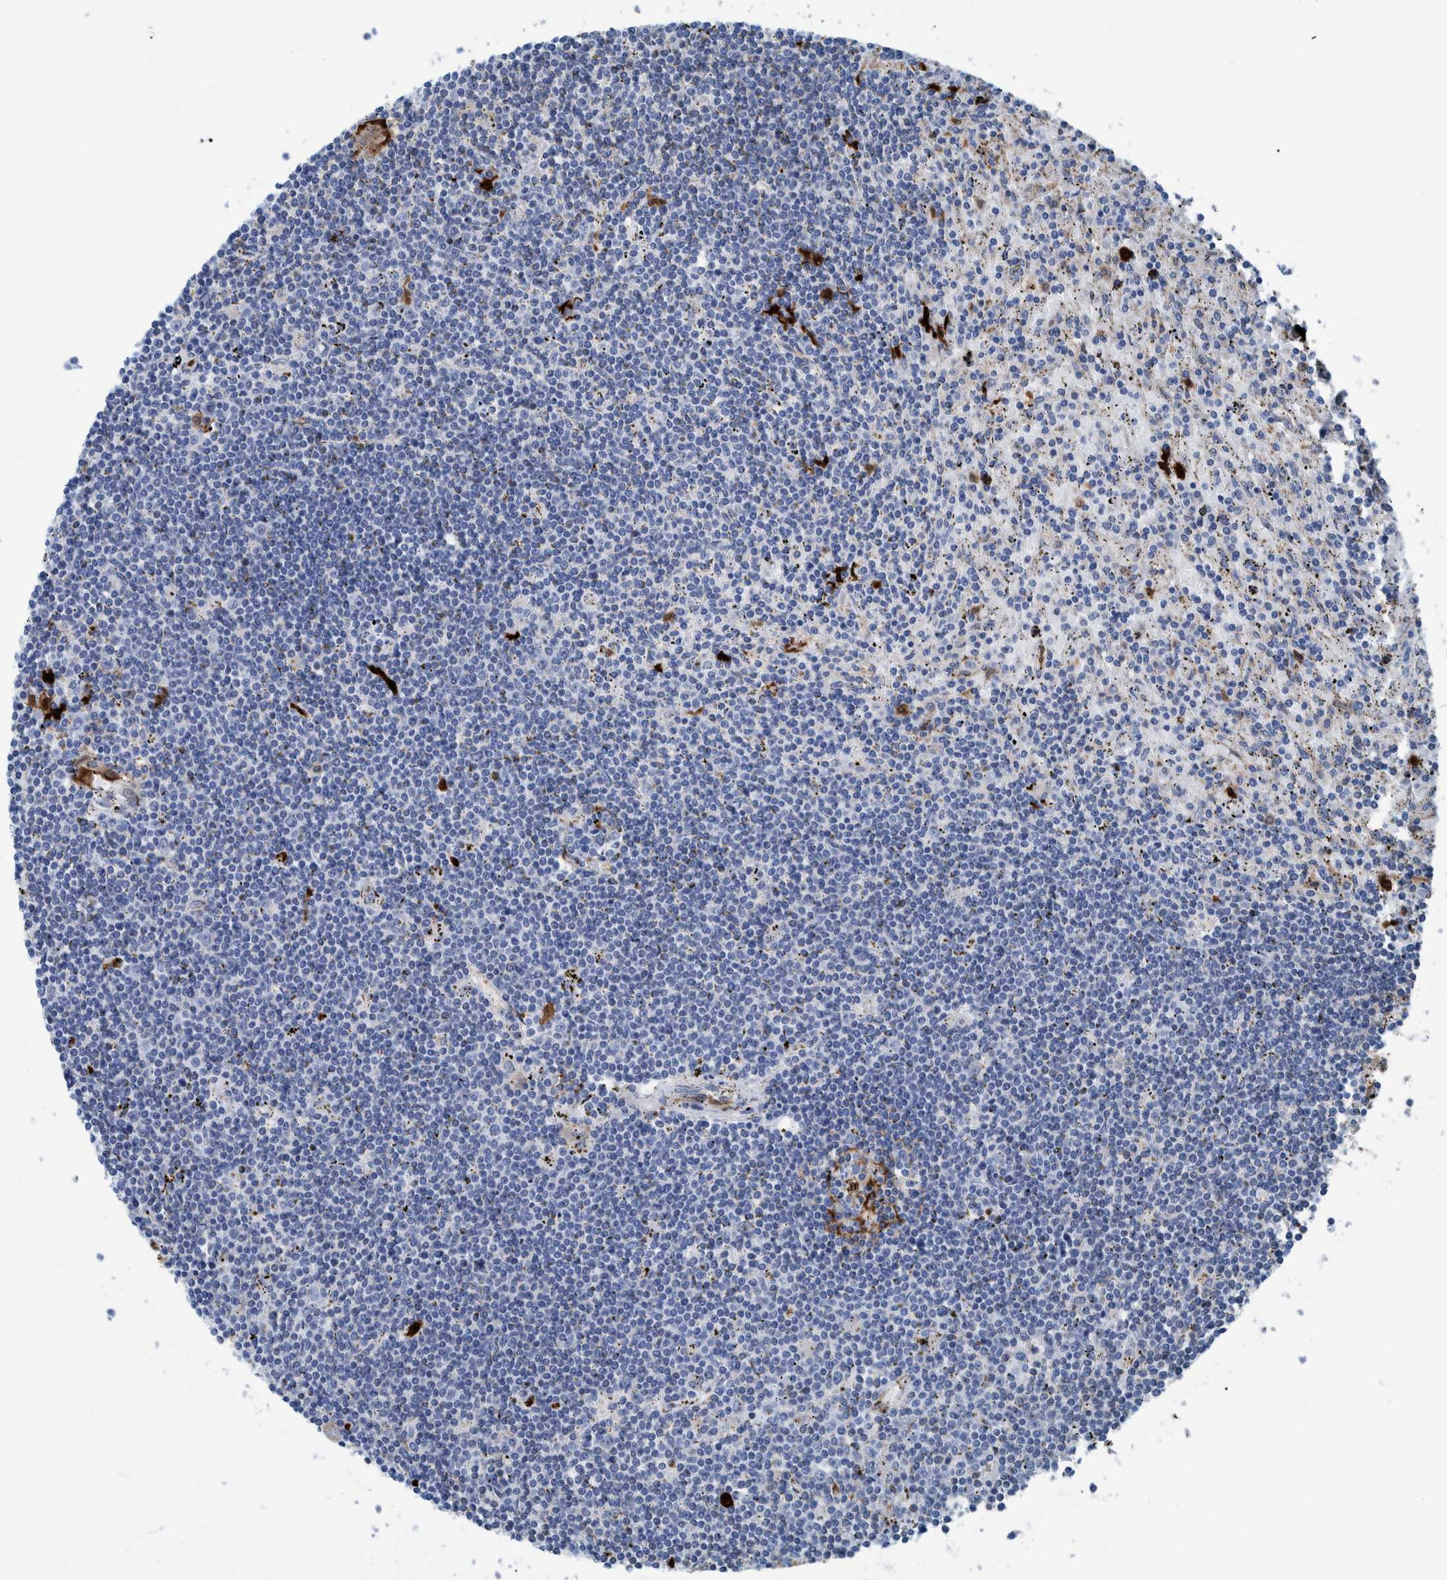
{"staining": {"intensity": "negative", "quantity": "none", "location": "none"}, "tissue": "lymphoma", "cell_type": "Tumor cells", "image_type": "cancer", "snomed": [{"axis": "morphology", "description": "Malignant lymphoma, non-Hodgkin's type, Low grade"}, {"axis": "topography", "description": "Spleen"}], "caption": "The image exhibits no staining of tumor cells in malignant lymphoma, non-Hodgkin's type (low-grade).", "gene": "IDO1", "patient": {"sex": "male", "age": 76}}